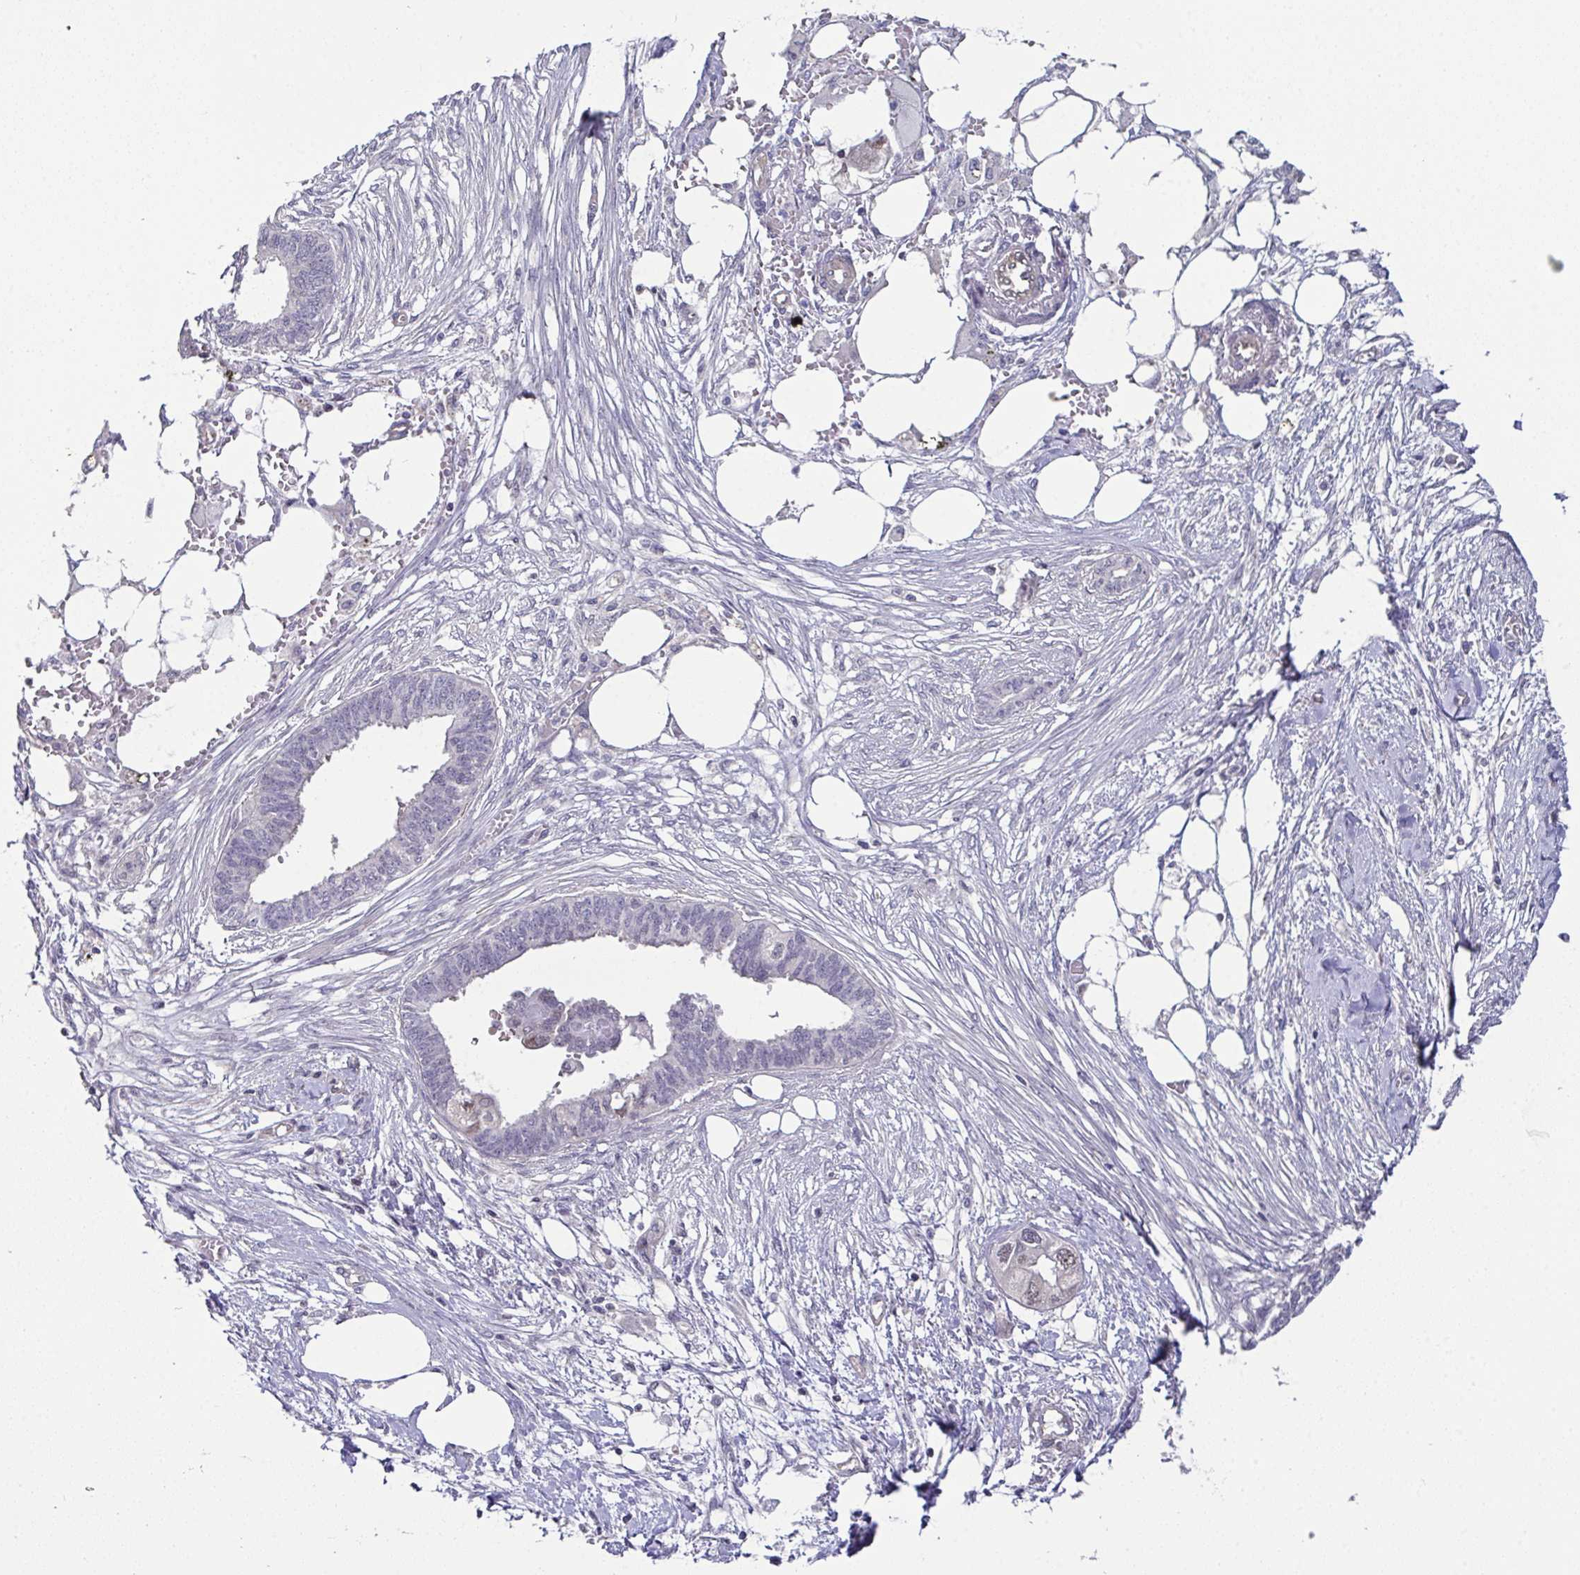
{"staining": {"intensity": "negative", "quantity": "none", "location": "none"}, "tissue": "endometrial cancer", "cell_type": "Tumor cells", "image_type": "cancer", "snomed": [{"axis": "morphology", "description": "Adenocarcinoma, NOS"}, {"axis": "morphology", "description": "Adenocarcinoma, metastatic, NOS"}, {"axis": "topography", "description": "Adipose tissue"}, {"axis": "topography", "description": "Endometrium"}], "caption": "The image shows no significant expression in tumor cells of endometrial cancer (adenocarcinoma).", "gene": "DNAJB1", "patient": {"sex": "female", "age": 67}}